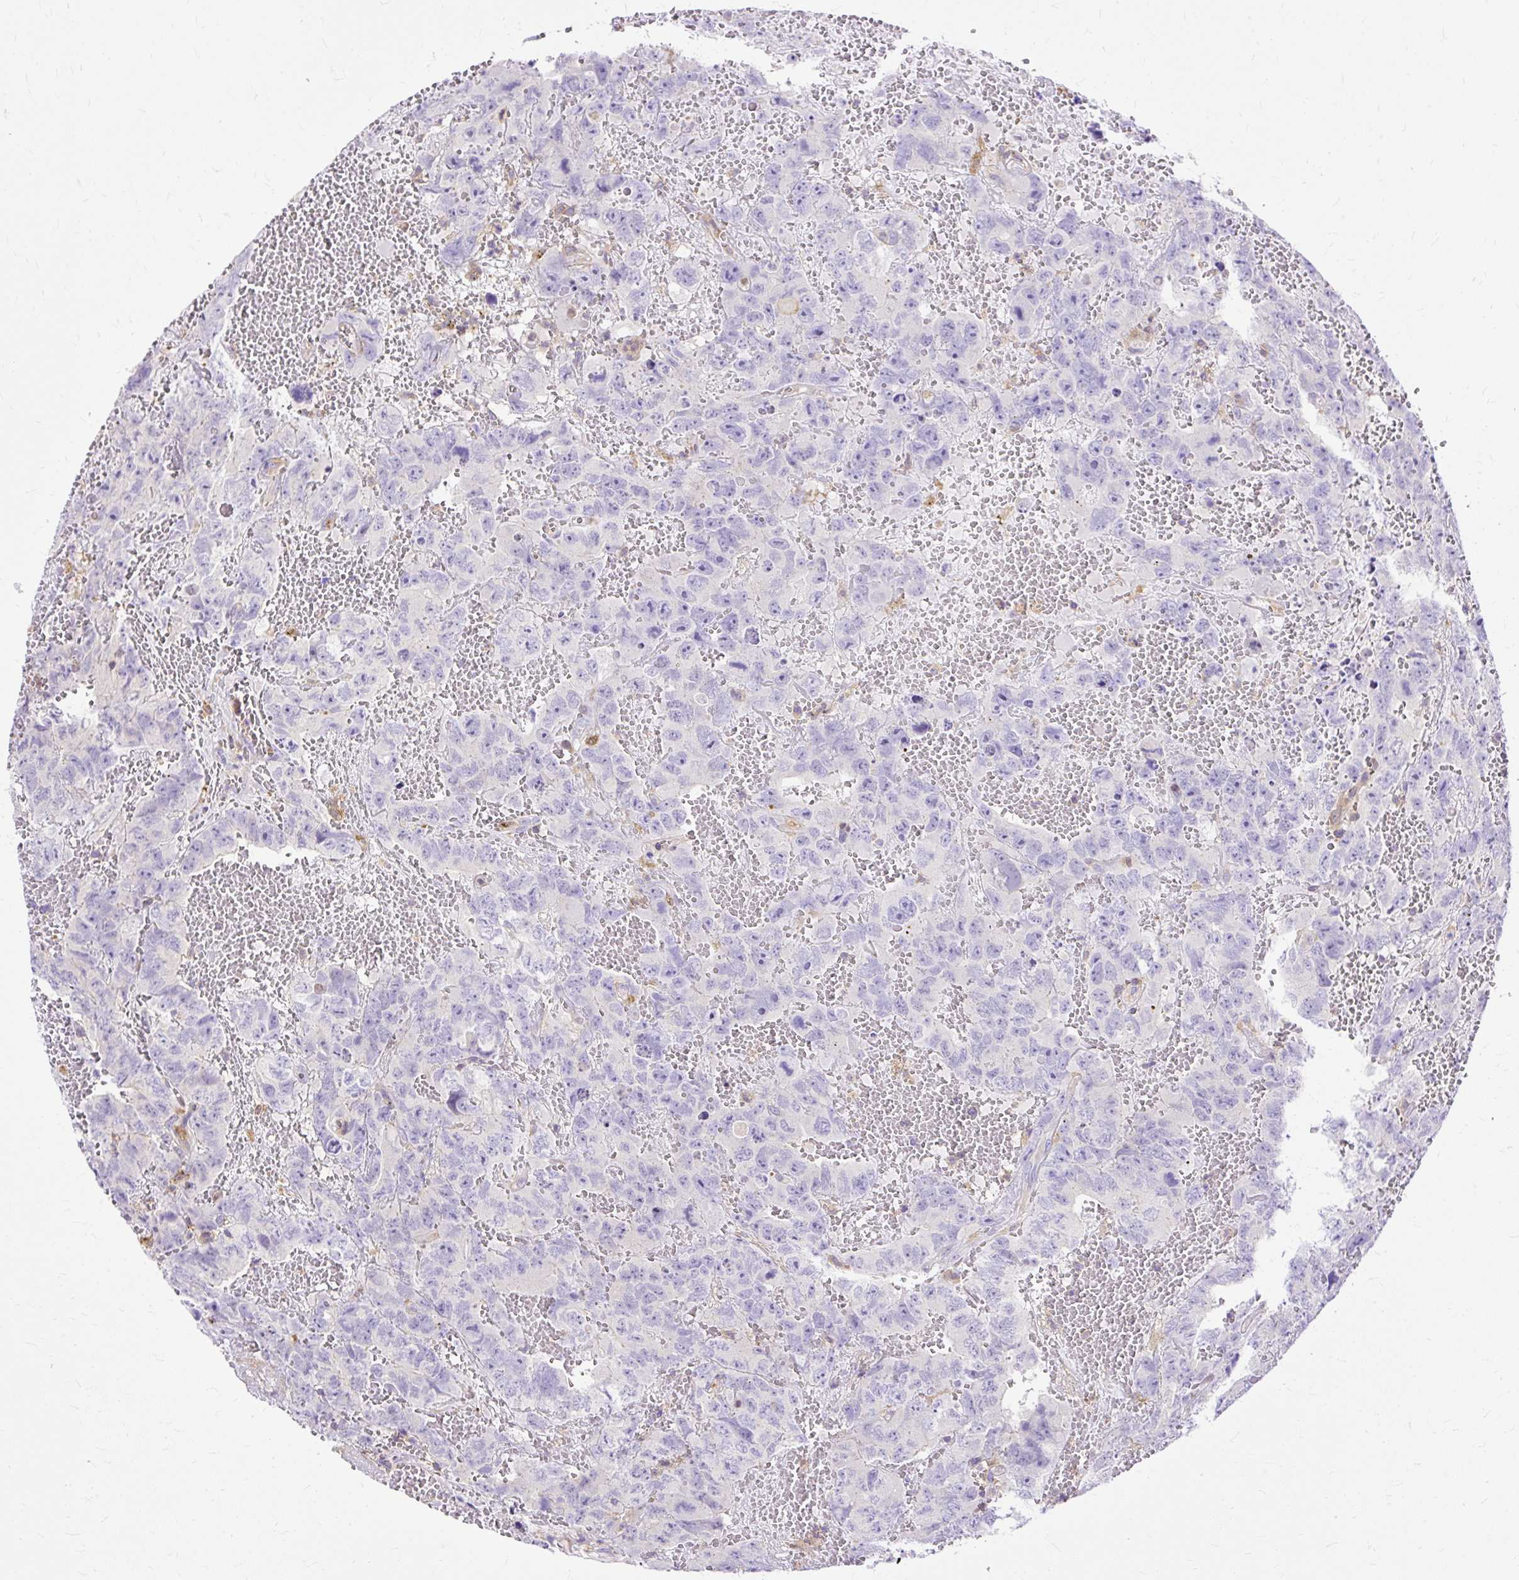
{"staining": {"intensity": "negative", "quantity": "none", "location": "none"}, "tissue": "testis cancer", "cell_type": "Tumor cells", "image_type": "cancer", "snomed": [{"axis": "morphology", "description": "Carcinoma, Embryonal, NOS"}, {"axis": "topography", "description": "Testis"}], "caption": "Tumor cells show no significant protein expression in testis cancer (embryonal carcinoma).", "gene": "TWF2", "patient": {"sex": "male", "age": 45}}